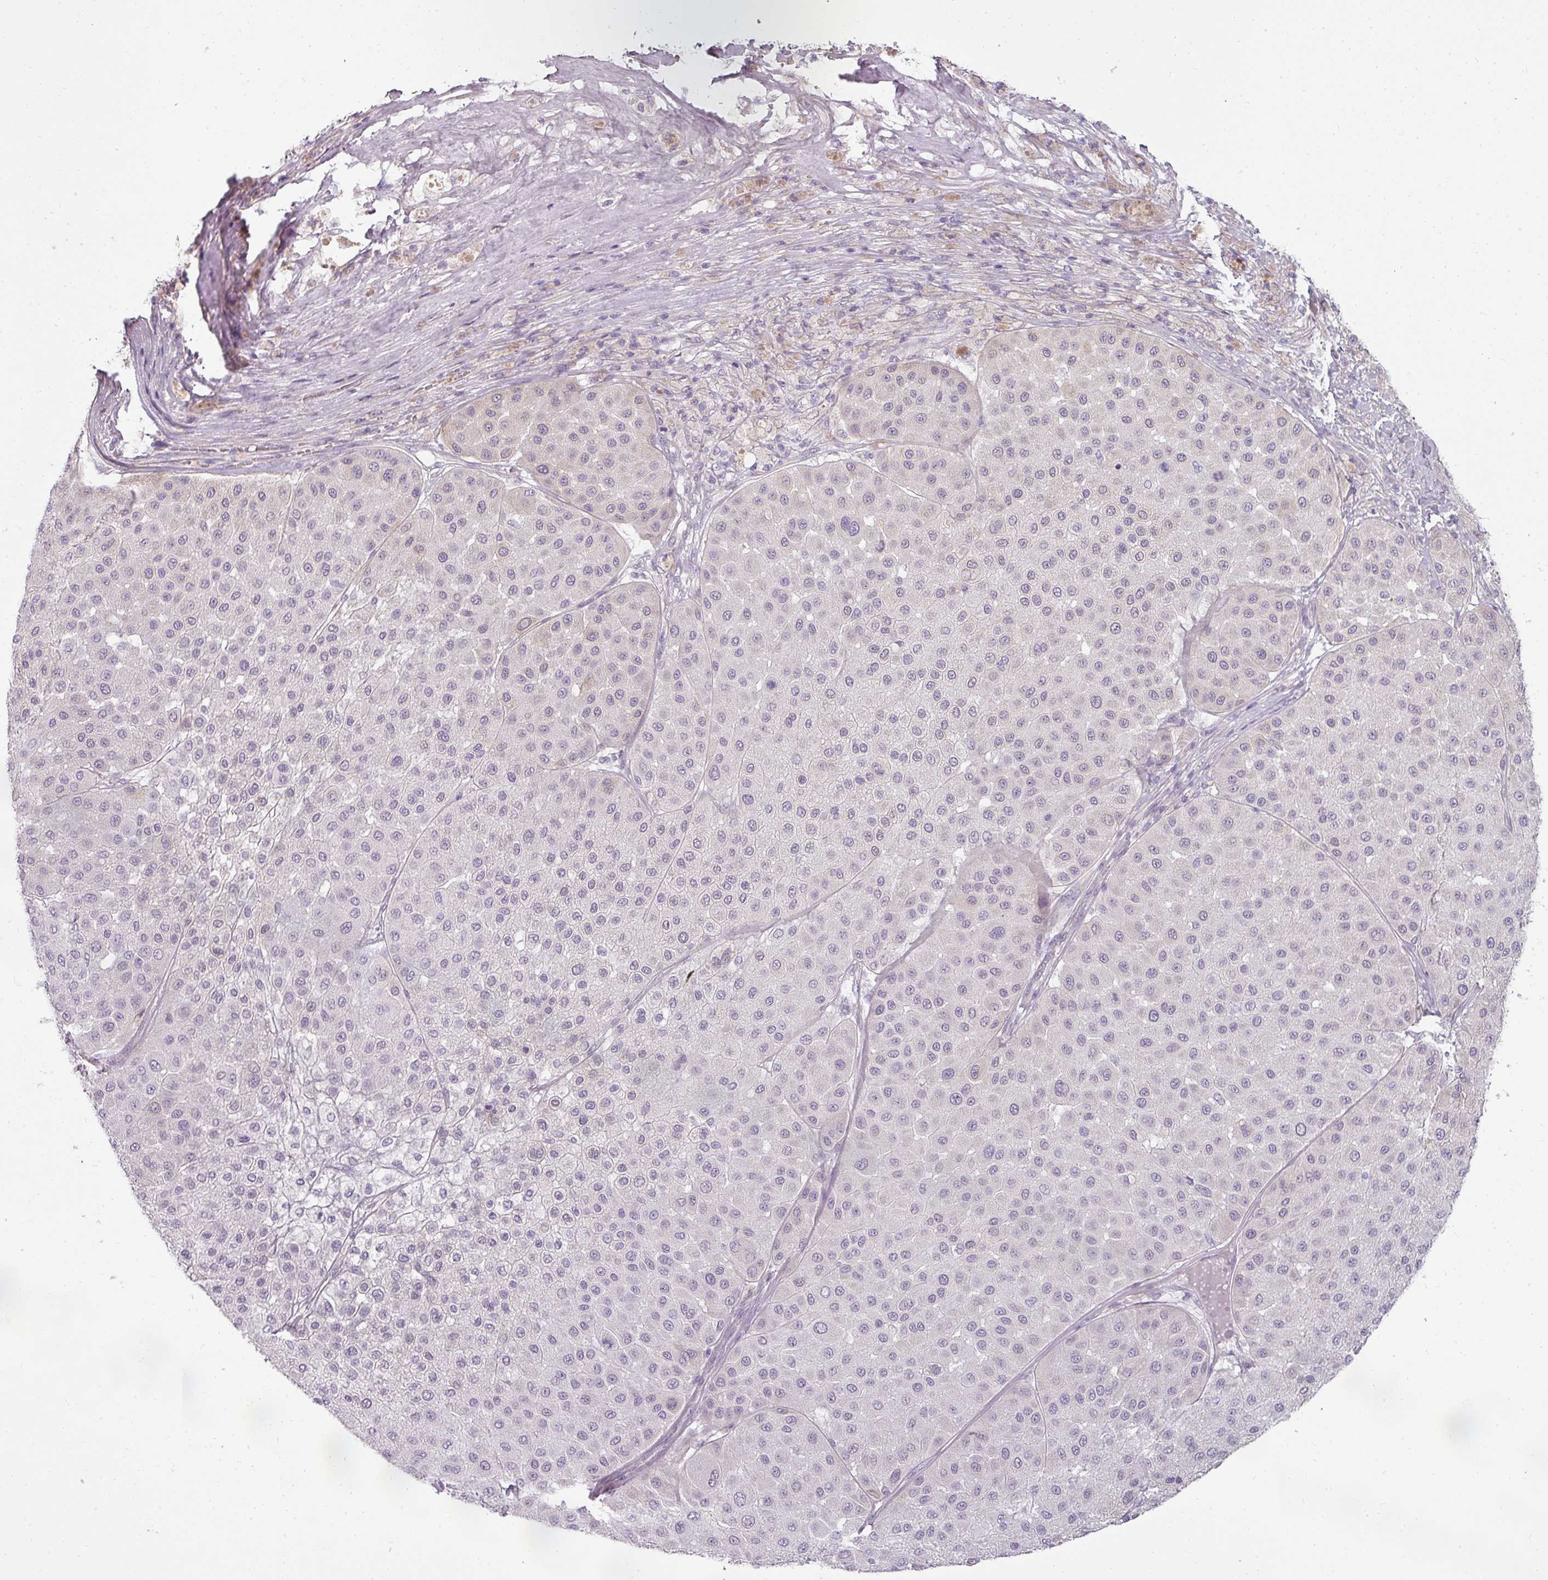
{"staining": {"intensity": "negative", "quantity": "none", "location": "none"}, "tissue": "melanoma", "cell_type": "Tumor cells", "image_type": "cancer", "snomed": [{"axis": "morphology", "description": "Malignant melanoma, Metastatic site"}, {"axis": "topography", "description": "Smooth muscle"}], "caption": "Histopathology image shows no protein staining in tumor cells of malignant melanoma (metastatic site) tissue.", "gene": "ASB1", "patient": {"sex": "male", "age": 41}}